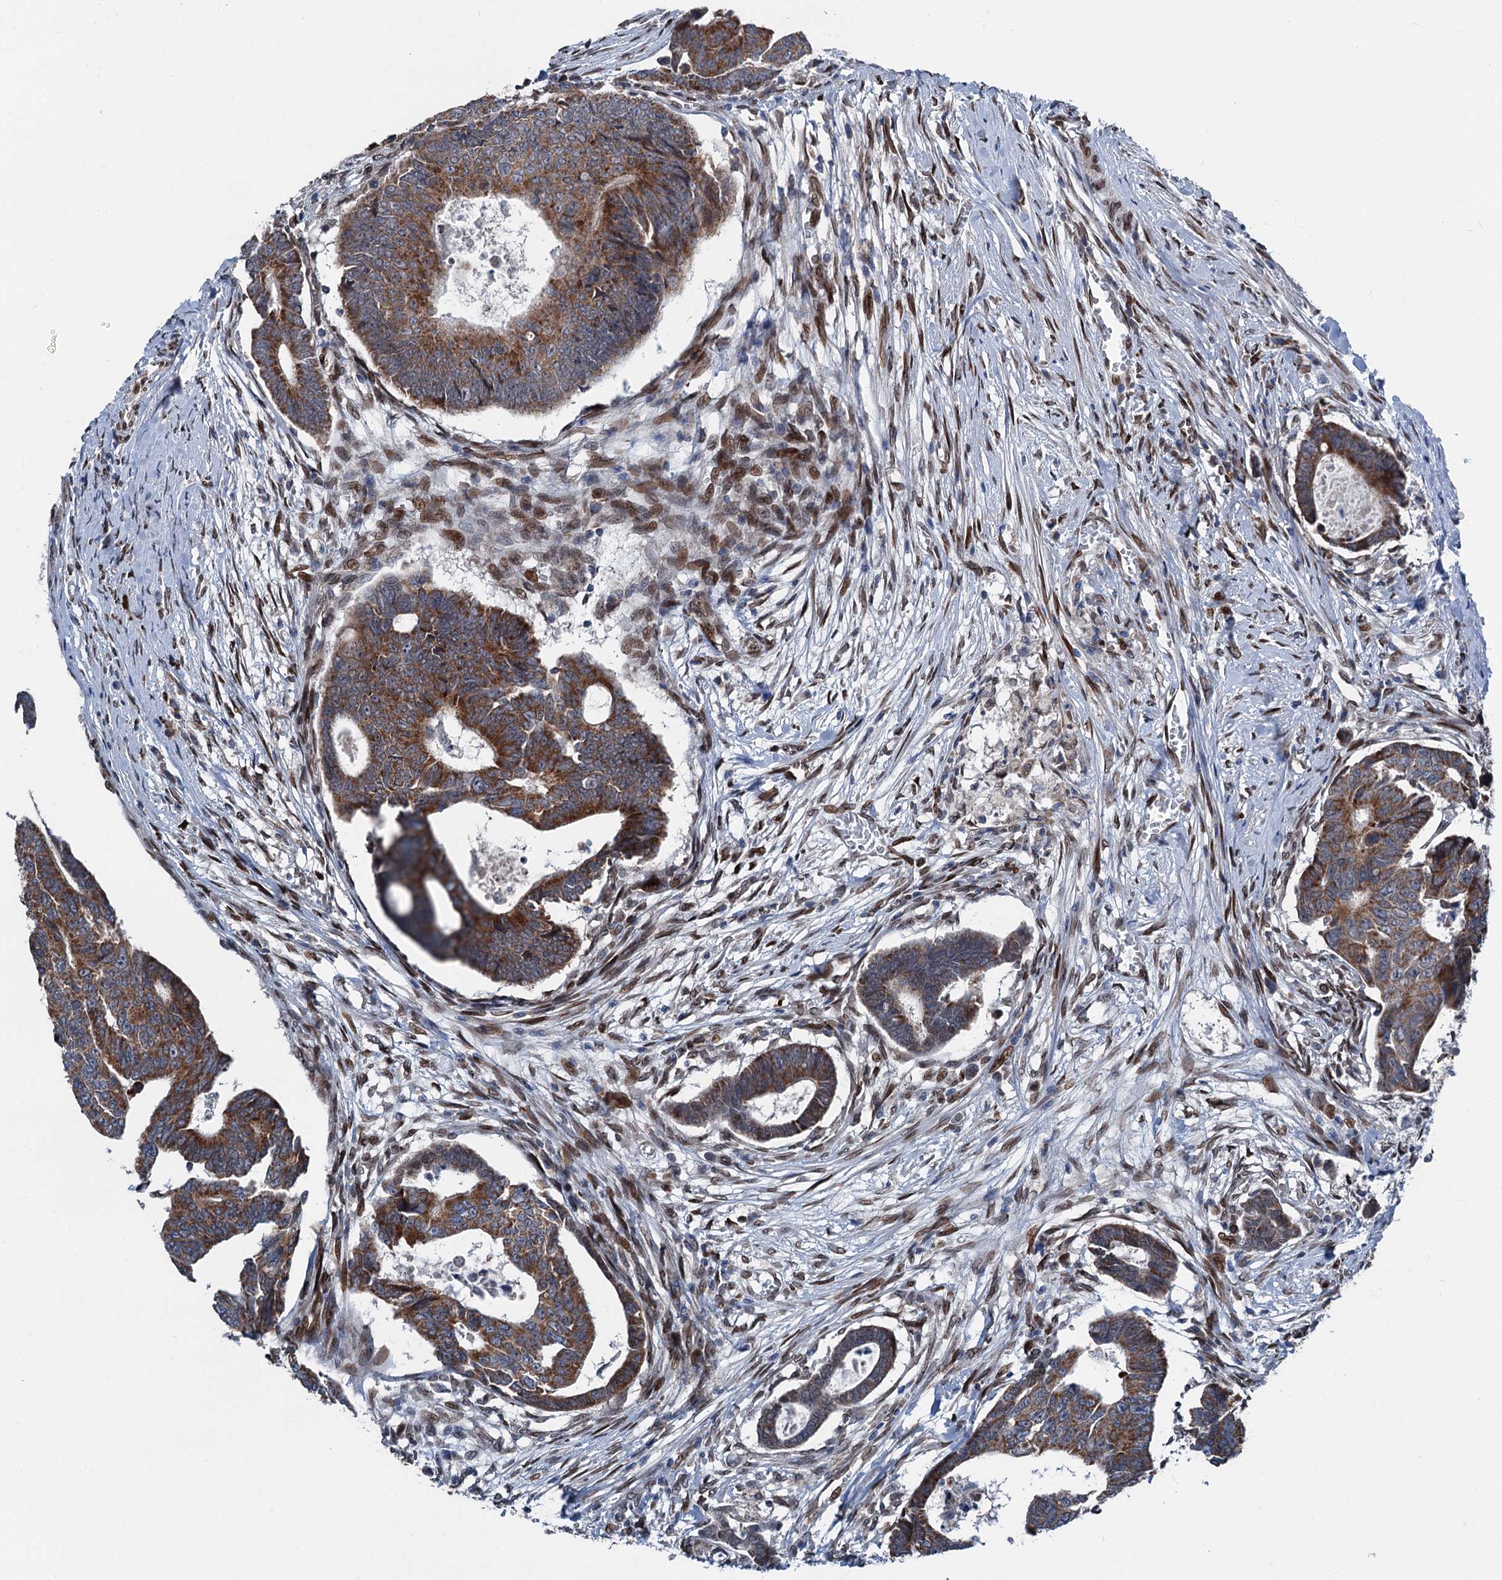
{"staining": {"intensity": "strong", "quantity": ">75%", "location": "cytoplasmic/membranous"}, "tissue": "colorectal cancer", "cell_type": "Tumor cells", "image_type": "cancer", "snomed": [{"axis": "morphology", "description": "Adenocarcinoma, NOS"}, {"axis": "topography", "description": "Rectum"}], "caption": "A high-resolution micrograph shows immunohistochemistry (IHC) staining of adenocarcinoma (colorectal), which demonstrates strong cytoplasmic/membranous staining in about >75% of tumor cells. The staining was performed using DAB, with brown indicating positive protein expression. Nuclei are stained blue with hematoxylin.", "gene": "MRPL14", "patient": {"sex": "female", "age": 65}}